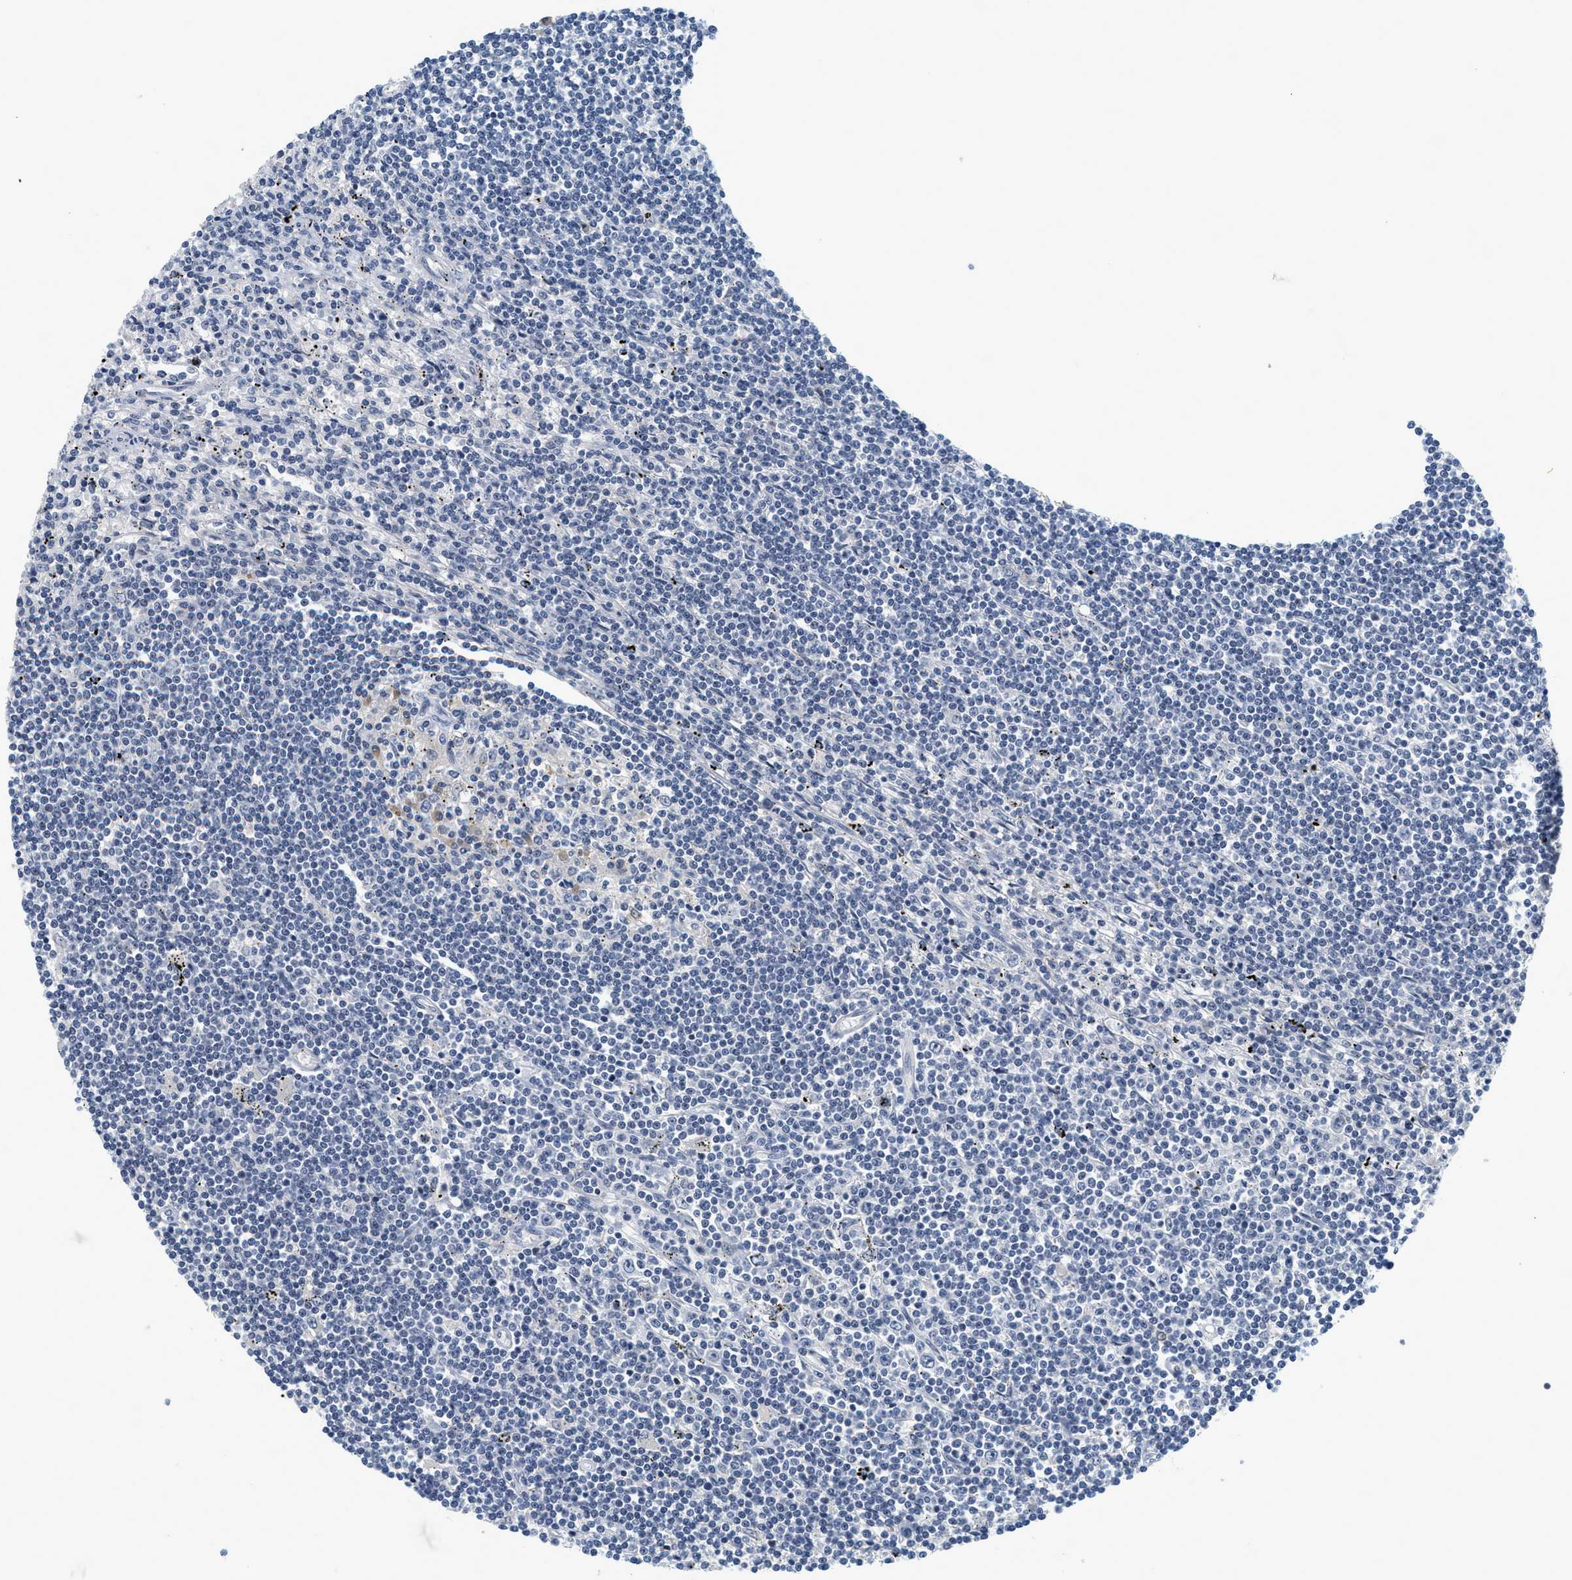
{"staining": {"intensity": "negative", "quantity": "none", "location": "none"}, "tissue": "lymphoma", "cell_type": "Tumor cells", "image_type": "cancer", "snomed": [{"axis": "morphology", "description": "Malignant lymphoma, non-Hodgkin's type, Low grade"}, {"axis": "topography", "description": "Spleen"}], "caption": "A micrograph of human malignant lymphoma, non-Hodgkin's type (low-grade) is negative for staining in tumor cells.", "gene": "MZF1", "patient": {"sex": "male", "age": 76}}